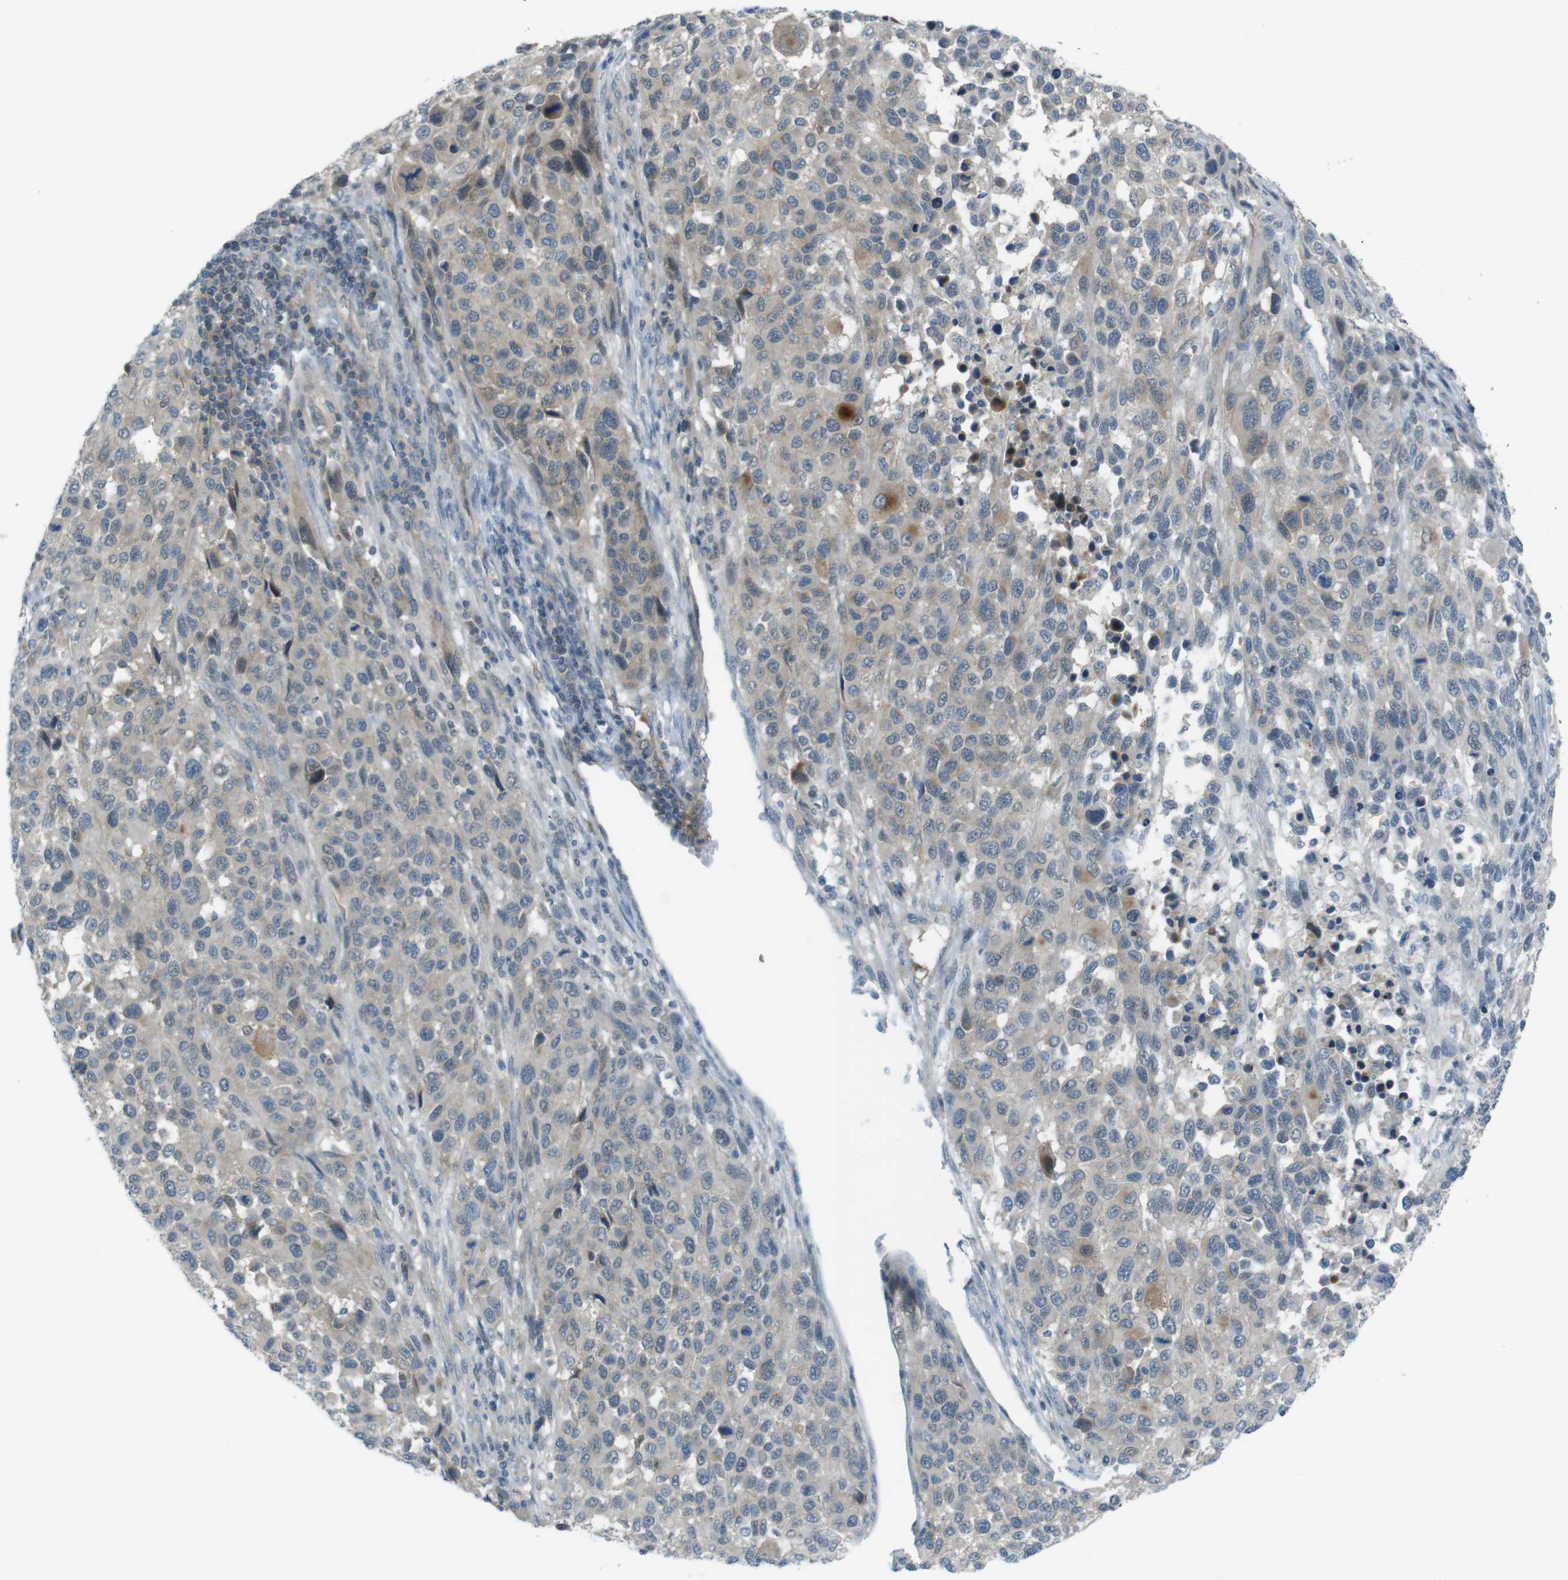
{"staining": {"intensity": "weak", "quantity": "<25%", "location": "cytoplasmic/membranous"}, "tissue": "melanoma", "cell_type": "Tumor cells", "image_type": "cancer", "snomed": [{"axis": "morphology", "description": "Malignant melanoma, Metastatic site"}, {"axis": "topography", "description": "Lymph node"}], "caption": "IHC photomicrograph of neoplastic tissue: melanoma stained with DAB displays no significant protein staining in tumor cells.", "gene": "ZDHHC20", "patient": {"sex": "male", "age": 61}}